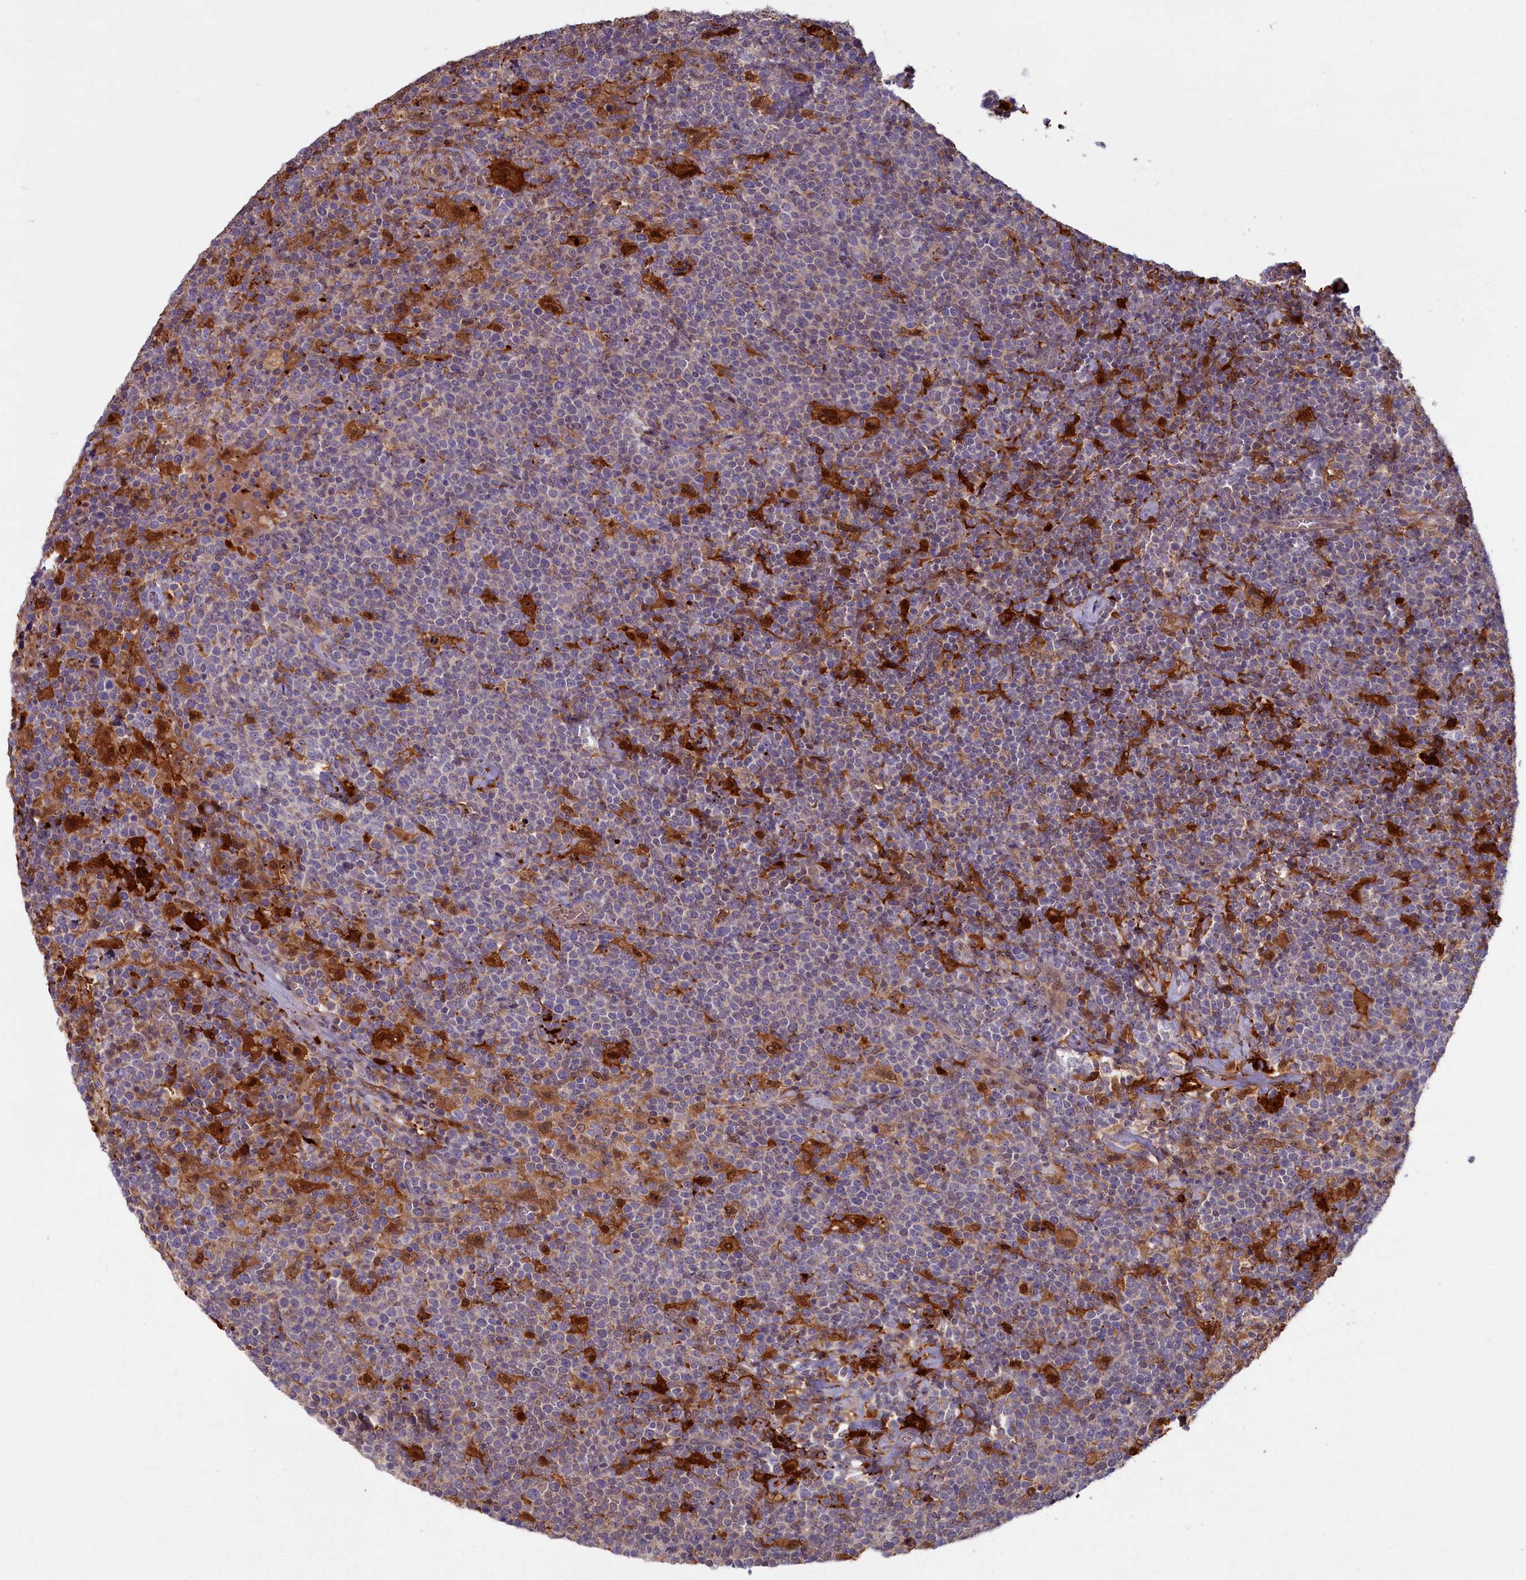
{"staining": {"intensity": "negative", "quantity": "none", "location": "none"}, "tissue": "lymphoma", "cell_type": "Tumor cells", "image_type": "cancer", "snomed": [{"axis": "morphology", "description": "Malignant lymphoma, non-Hodgkin's type, High grade"}, {"axis": "topography", "description": "Lymph node"}], "caption": "Immunohistochemistry (IHC) histopathology image of neoplastic tissue: high-grade malignant lymphoma, non-Hodgkin's type stained with DAB (3,3'-diaminobenzidine) shows no significant protein positivity in tumor cells.", "gene": "BLVRB", "patient": {"sex": "male", "age": 61}}